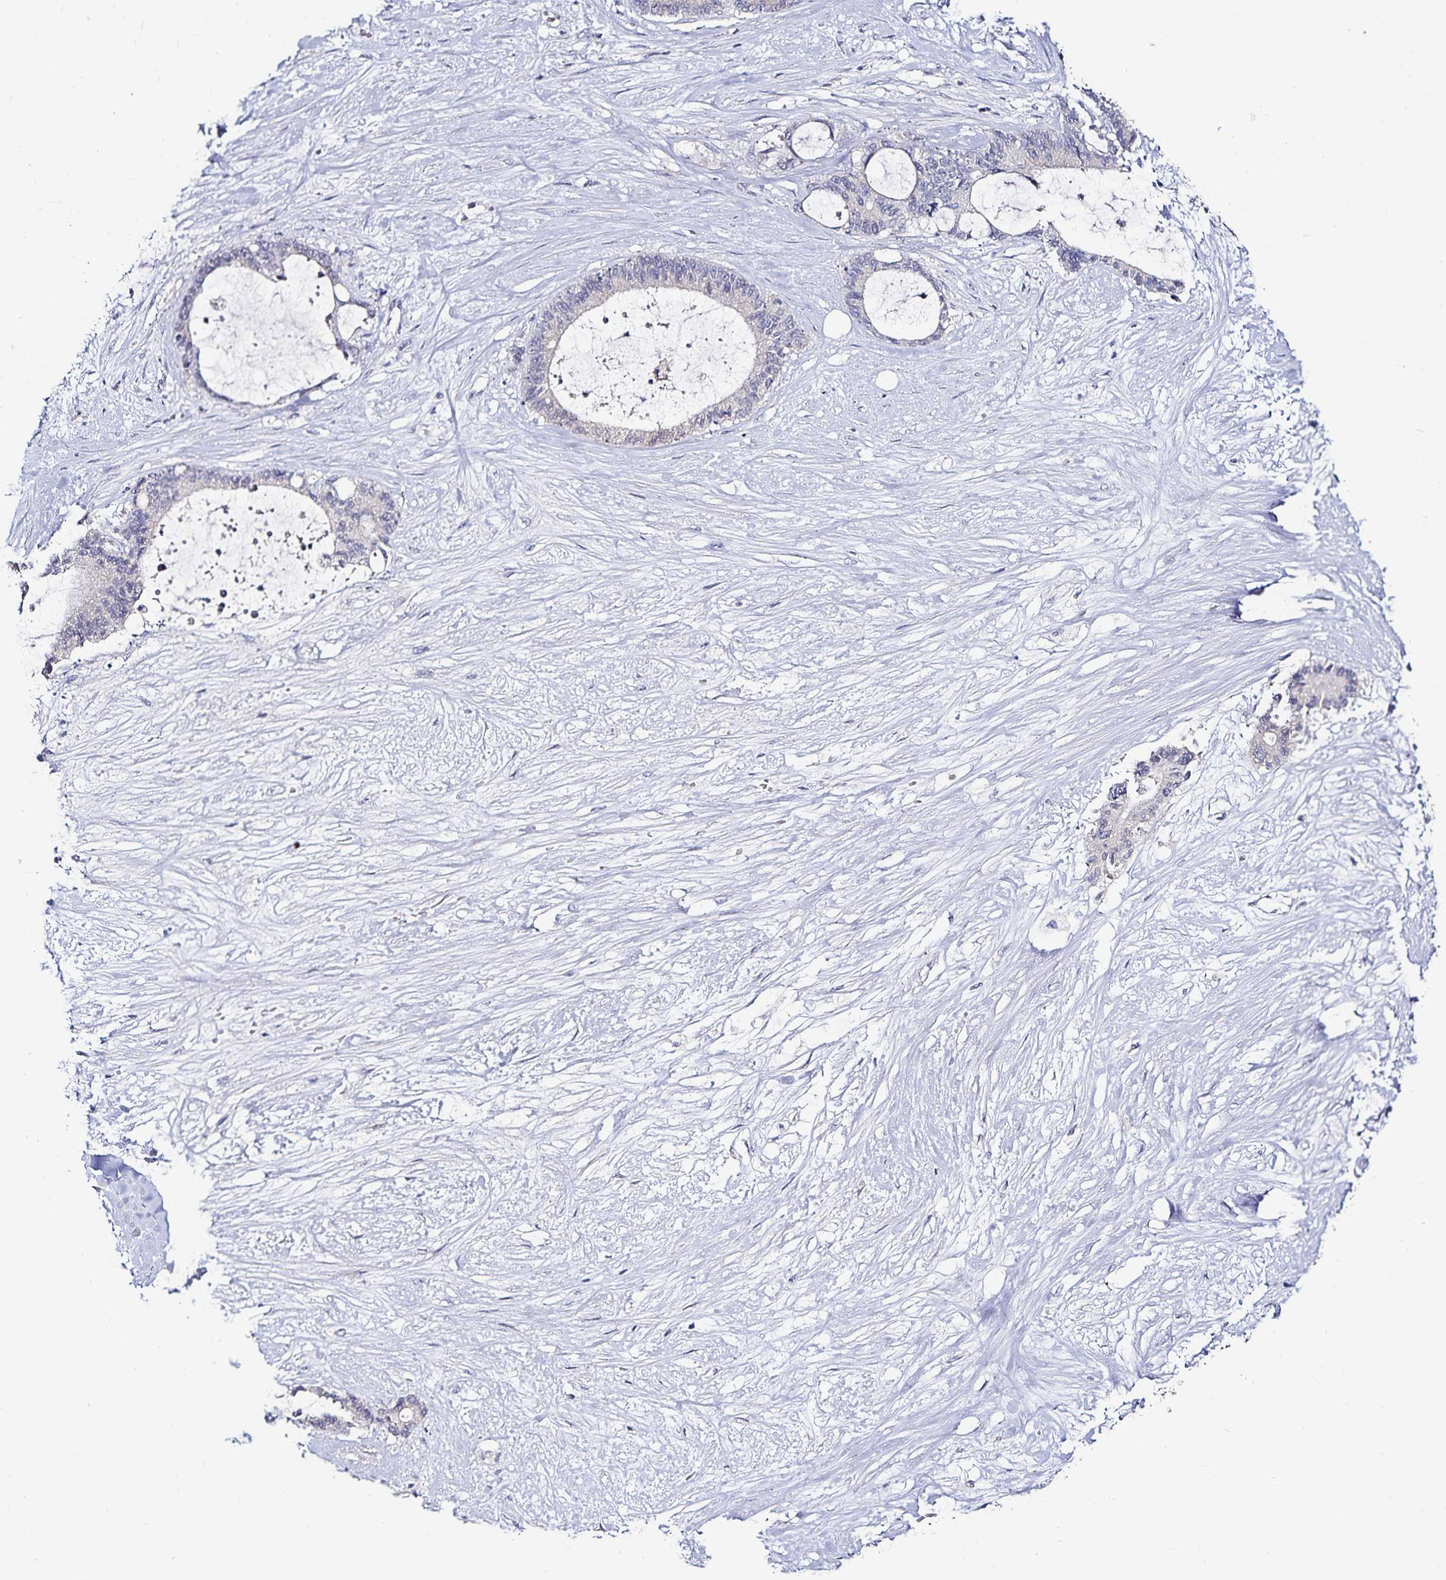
{"staining": {"intensity": "negative", "quantity": "none", "location": "none"}, "tissue": "liver cancer", "cell_type": "Tumor cells", "image_type": "cancer", "snomed": [{"axis": "morphology", "description": "Normal tissue, NOS"}, {"axis": "morphology", "description": "Cholangiocarcinoma"}, {"axis": "topography", "description": "Liver"}, {"axis": "topography", "description": "Peripheral nerve tissue"}], "caption": "A high-resolution photomicrograph shows IHC staining of liver cholangiocarcinoma, which shows no significant positivity in tumor cells.", "gene": "ACSL5", "patient": {"sex": "female", "age": 73}}